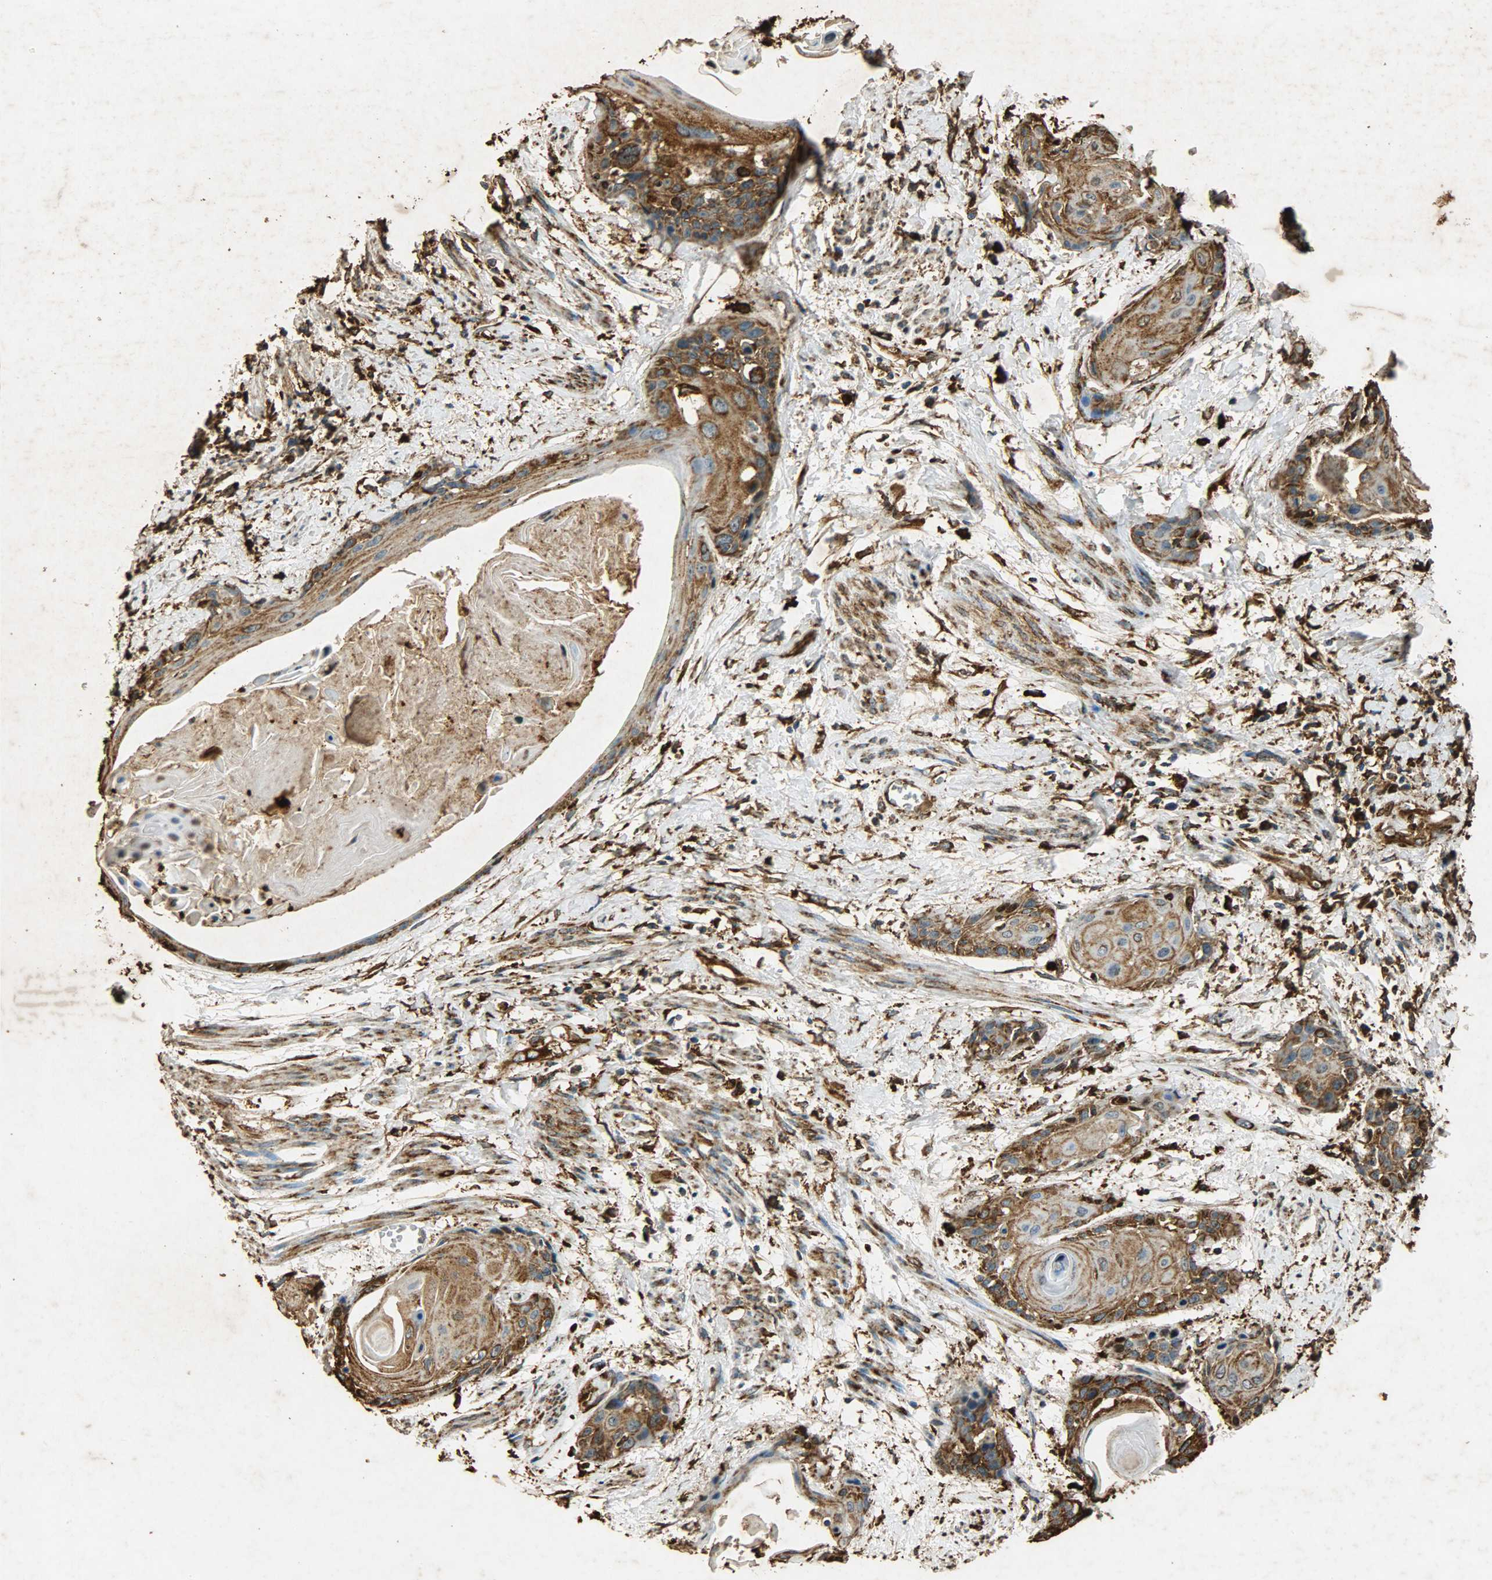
{"staining": {"intensity": "strong", "quantity": ">75%", "location": "cytoplasmic/membranous"}, "tissue": "cervical cancer", "cell_type": "Tumor cells", "image_type": "cancer", "snomed": [{"axis": "morphology", "description": "Squamous cell carcinoma, NOS"}, {"axis": "topography", "description": "Cervix"}], "caption": "Immunohistochemical staining of cervical squamous cell carcinoma displays strong cytoplasmic/membranous protein expression in approximately >75% of tumor cells.", "gene": "HSP90B1", "patient": {"sex": "female", "age": 57}}